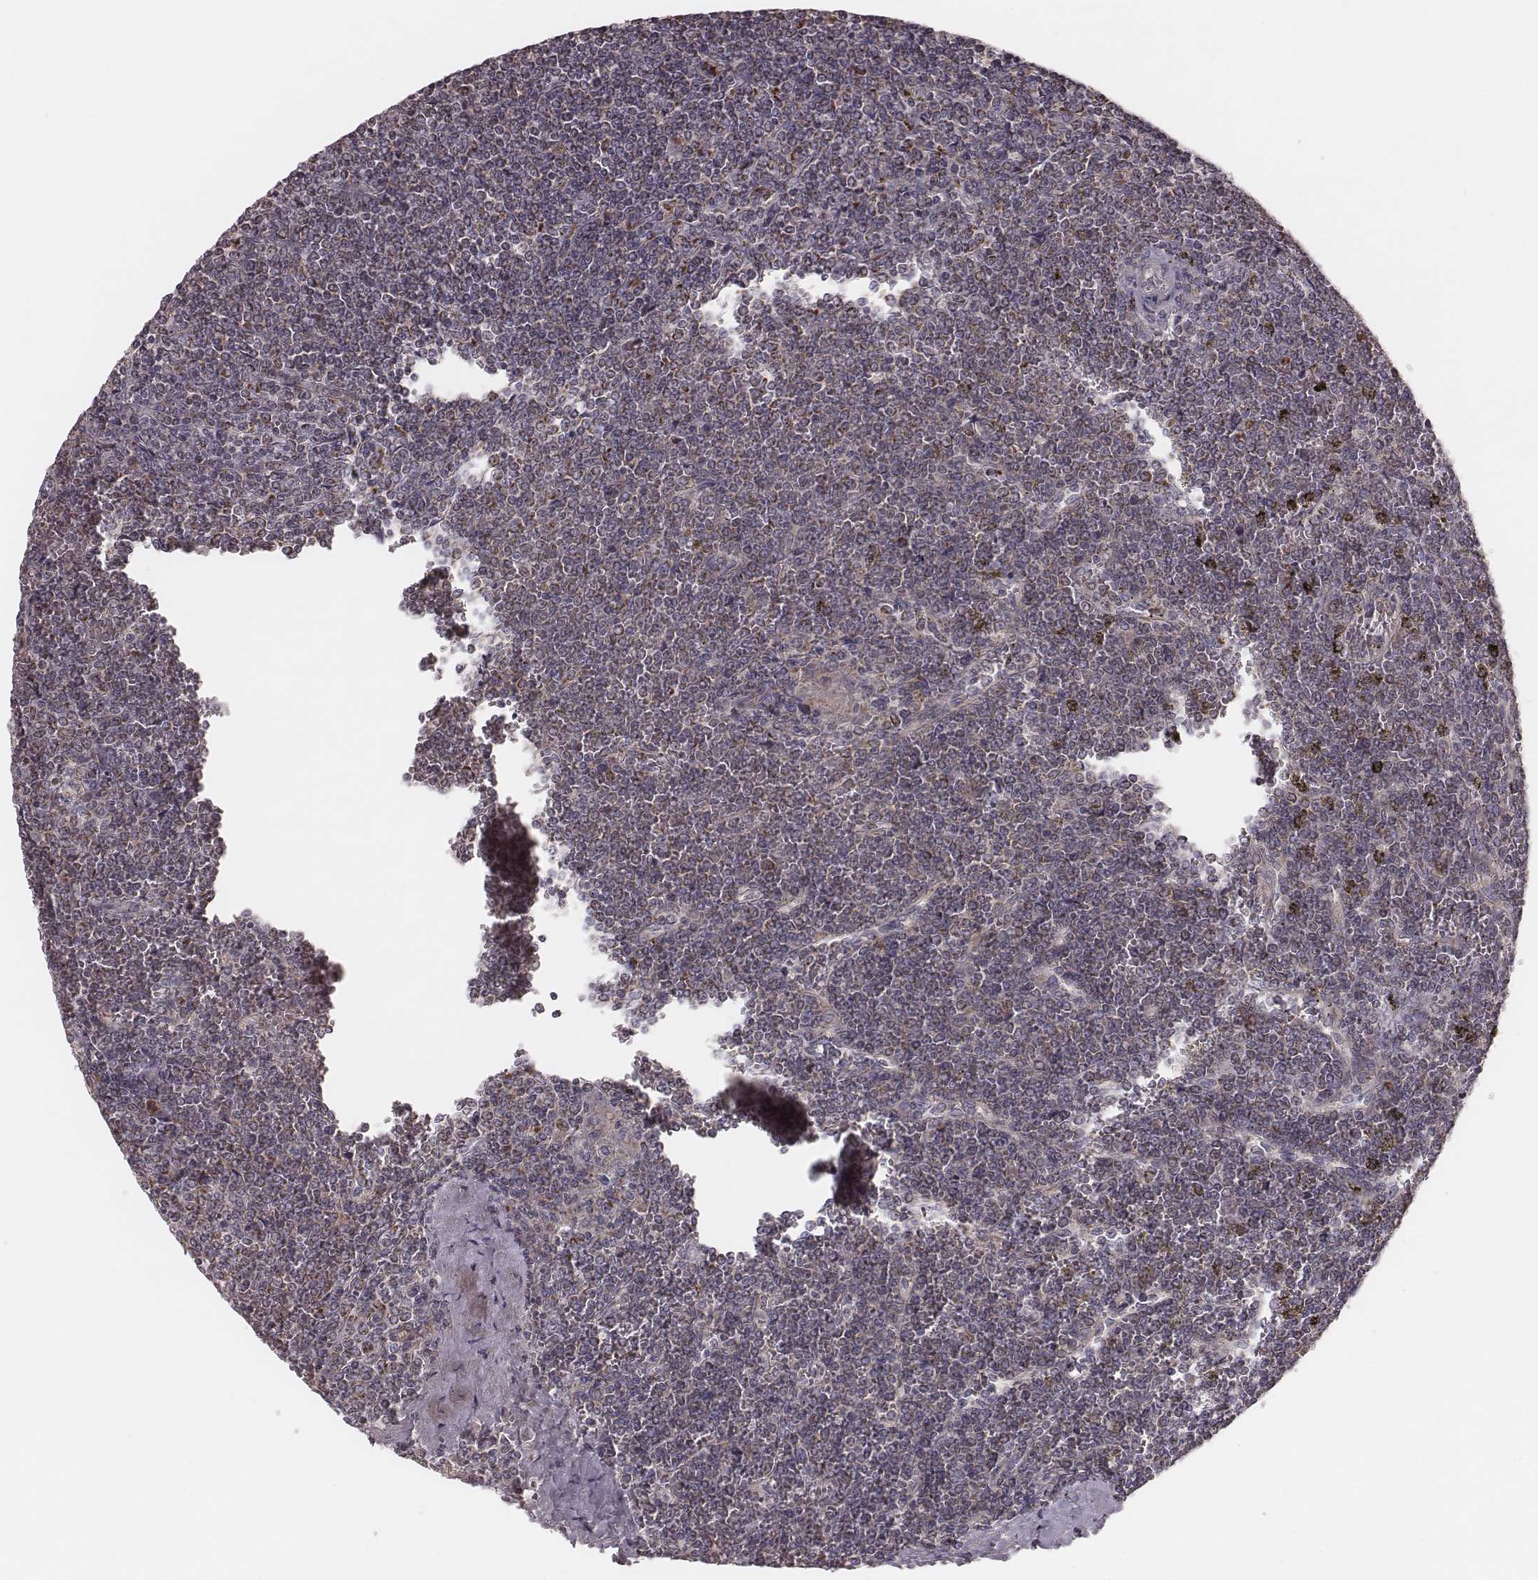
{"staining": {"intensity": "moderate", "quantity": "<25%", "location": "cytoplasmic/membranous"}, "tissue": "lymphoma", "cell_type": "Tumor cells", "image_type": "cancer", "snomed": [{"axis": "morphology", "description": "Malignant lymphoma, non-Hodgkin's type, Low grade"}, {"axis": "topography", "description": "Spleen"}], "caption": "Moderate cytoplasmic/membranous positivity for a protein is appreciated in approximately <25% of tumor cells of lymphoma using immunohistochemistry (IHC).", "gene": "MRPS27", "patient": {"sex": "female", "age": 19}}